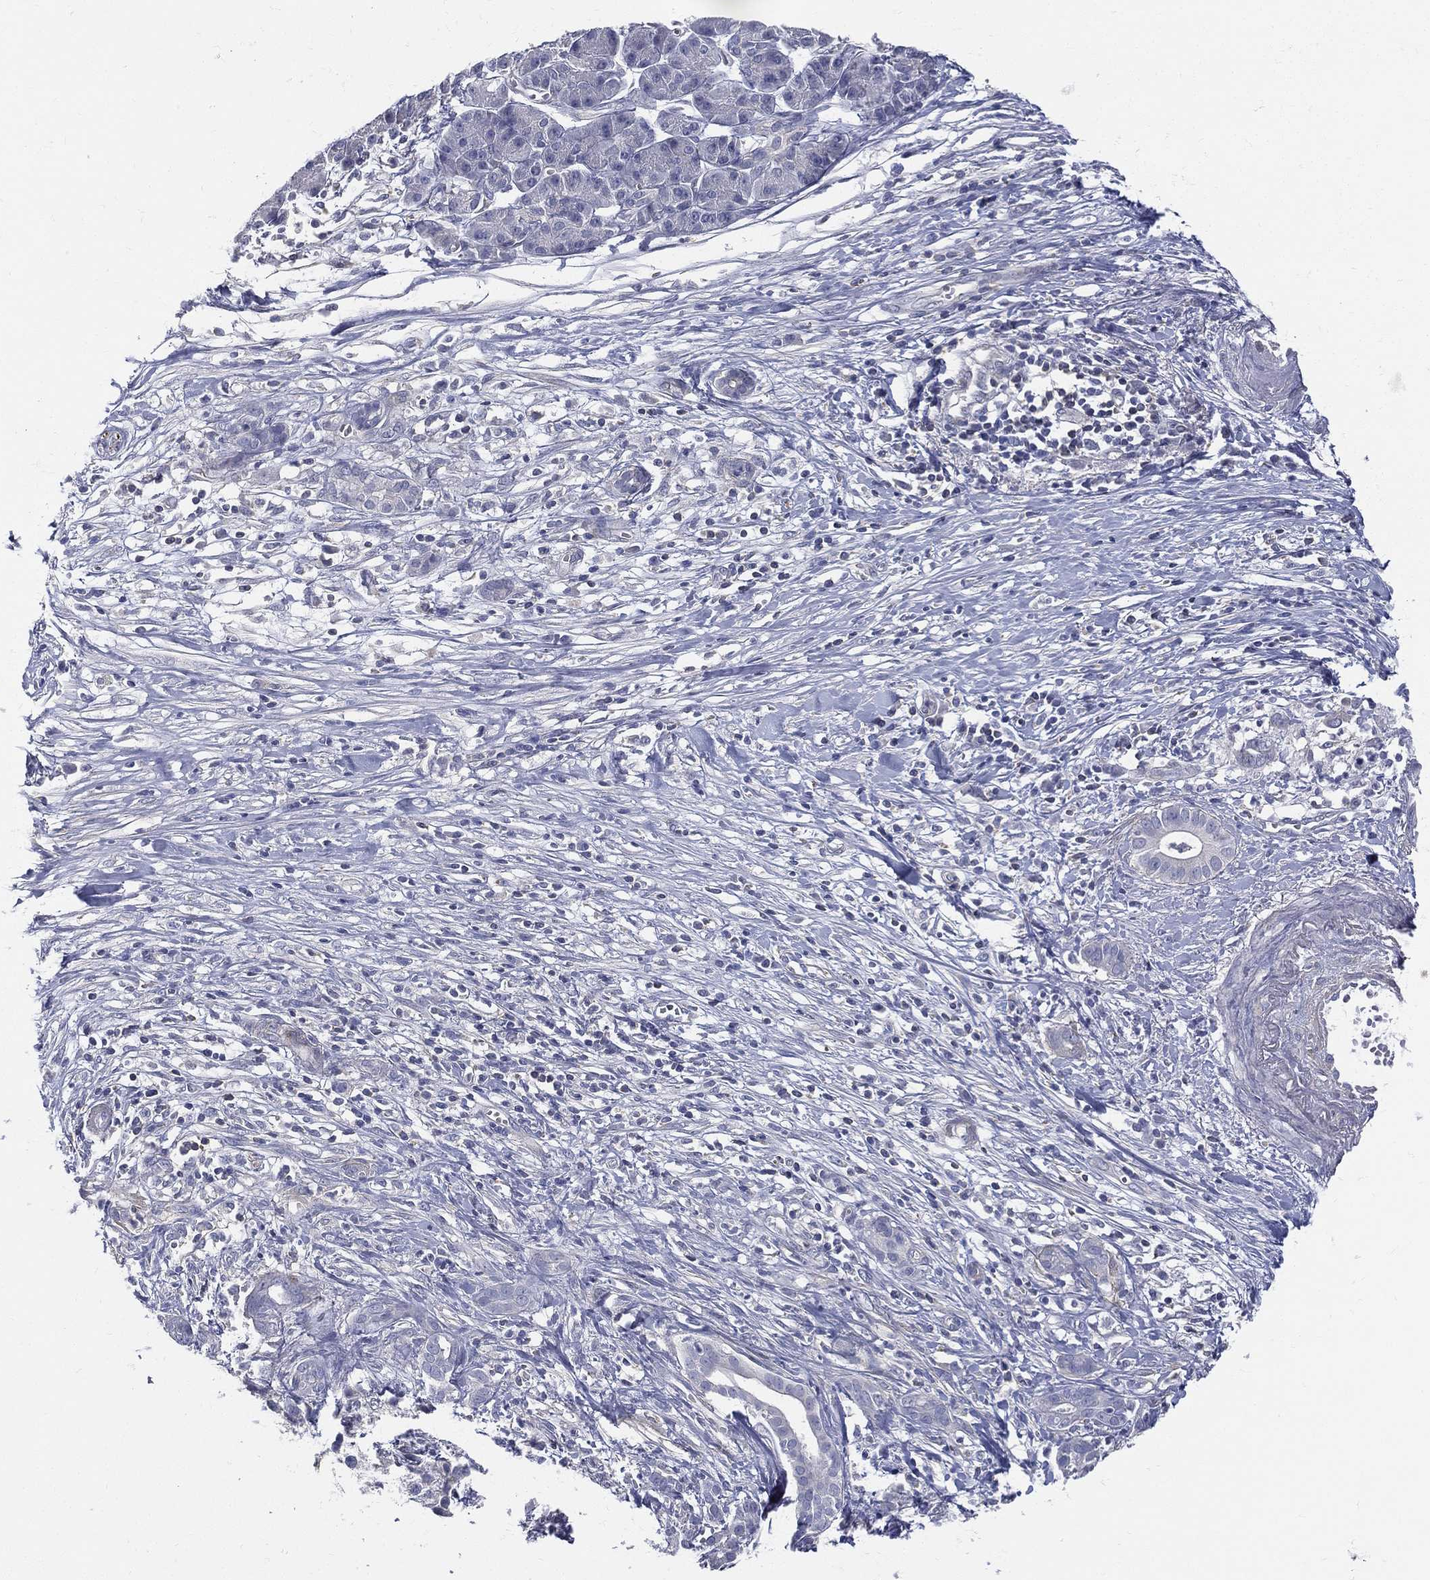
{"staining": {"intensity": "negative", "quantity": "none", "location": "none"}, "tissue": "pancreatic cancer", "cell_type": "Tumor cells", "image_type": "cancer", "snomed": [{"axis": "morphology", "description": "Adenocarcinoma, NOS"}, {"axis": "topography", "description": "Pancreas"}], "caption": "DAB (3,3'-diaminobenzidine) immunohistochemical staining of human pancreatic cancer (adenocarcinoma) displays no significant expression in tumor cells.", "gene": "ETNPPL", "patient": {"sex": "male", "age": 61}}